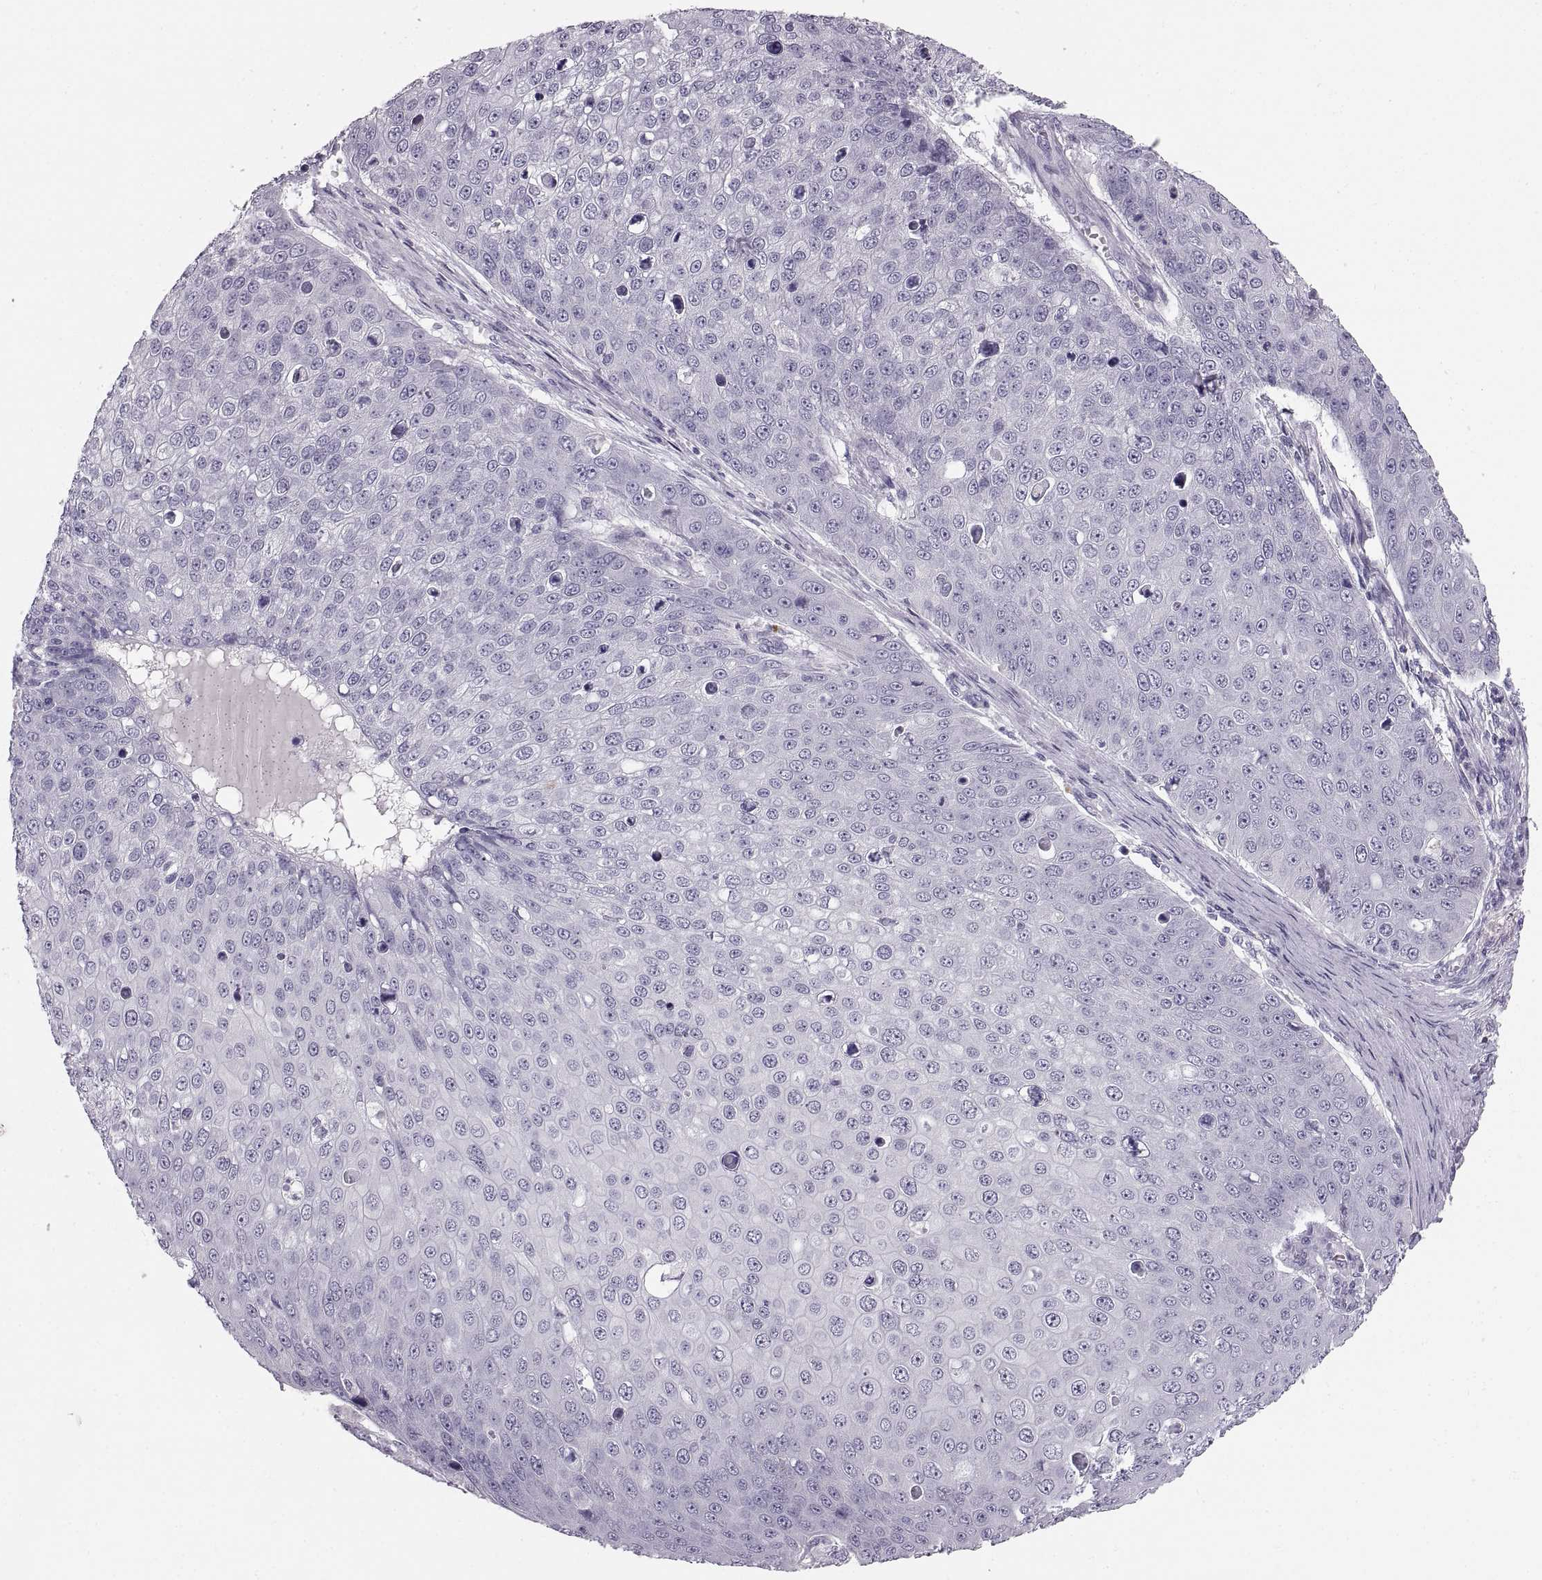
{"staining": {"intensity": "negative", "quantity": "none", "location": "none"}, "tissue": "skin cancer", "cell_type": "Tumor cells", "image_type": "cancer", "snomed": [{"axis": "morphology", "description": "Squamous cell carcinoma, NOS"}, {"axis": "topography", "description": "Skin"}], "caption": "An image of skin cancer stained for a protein exhibits no brown staining in tumor cells. (DAB immunohistochemistry (IHC) with hematoxylin counter stain).", "gene": "MILR1", "patient": {"sex": "male", "age": 71}}